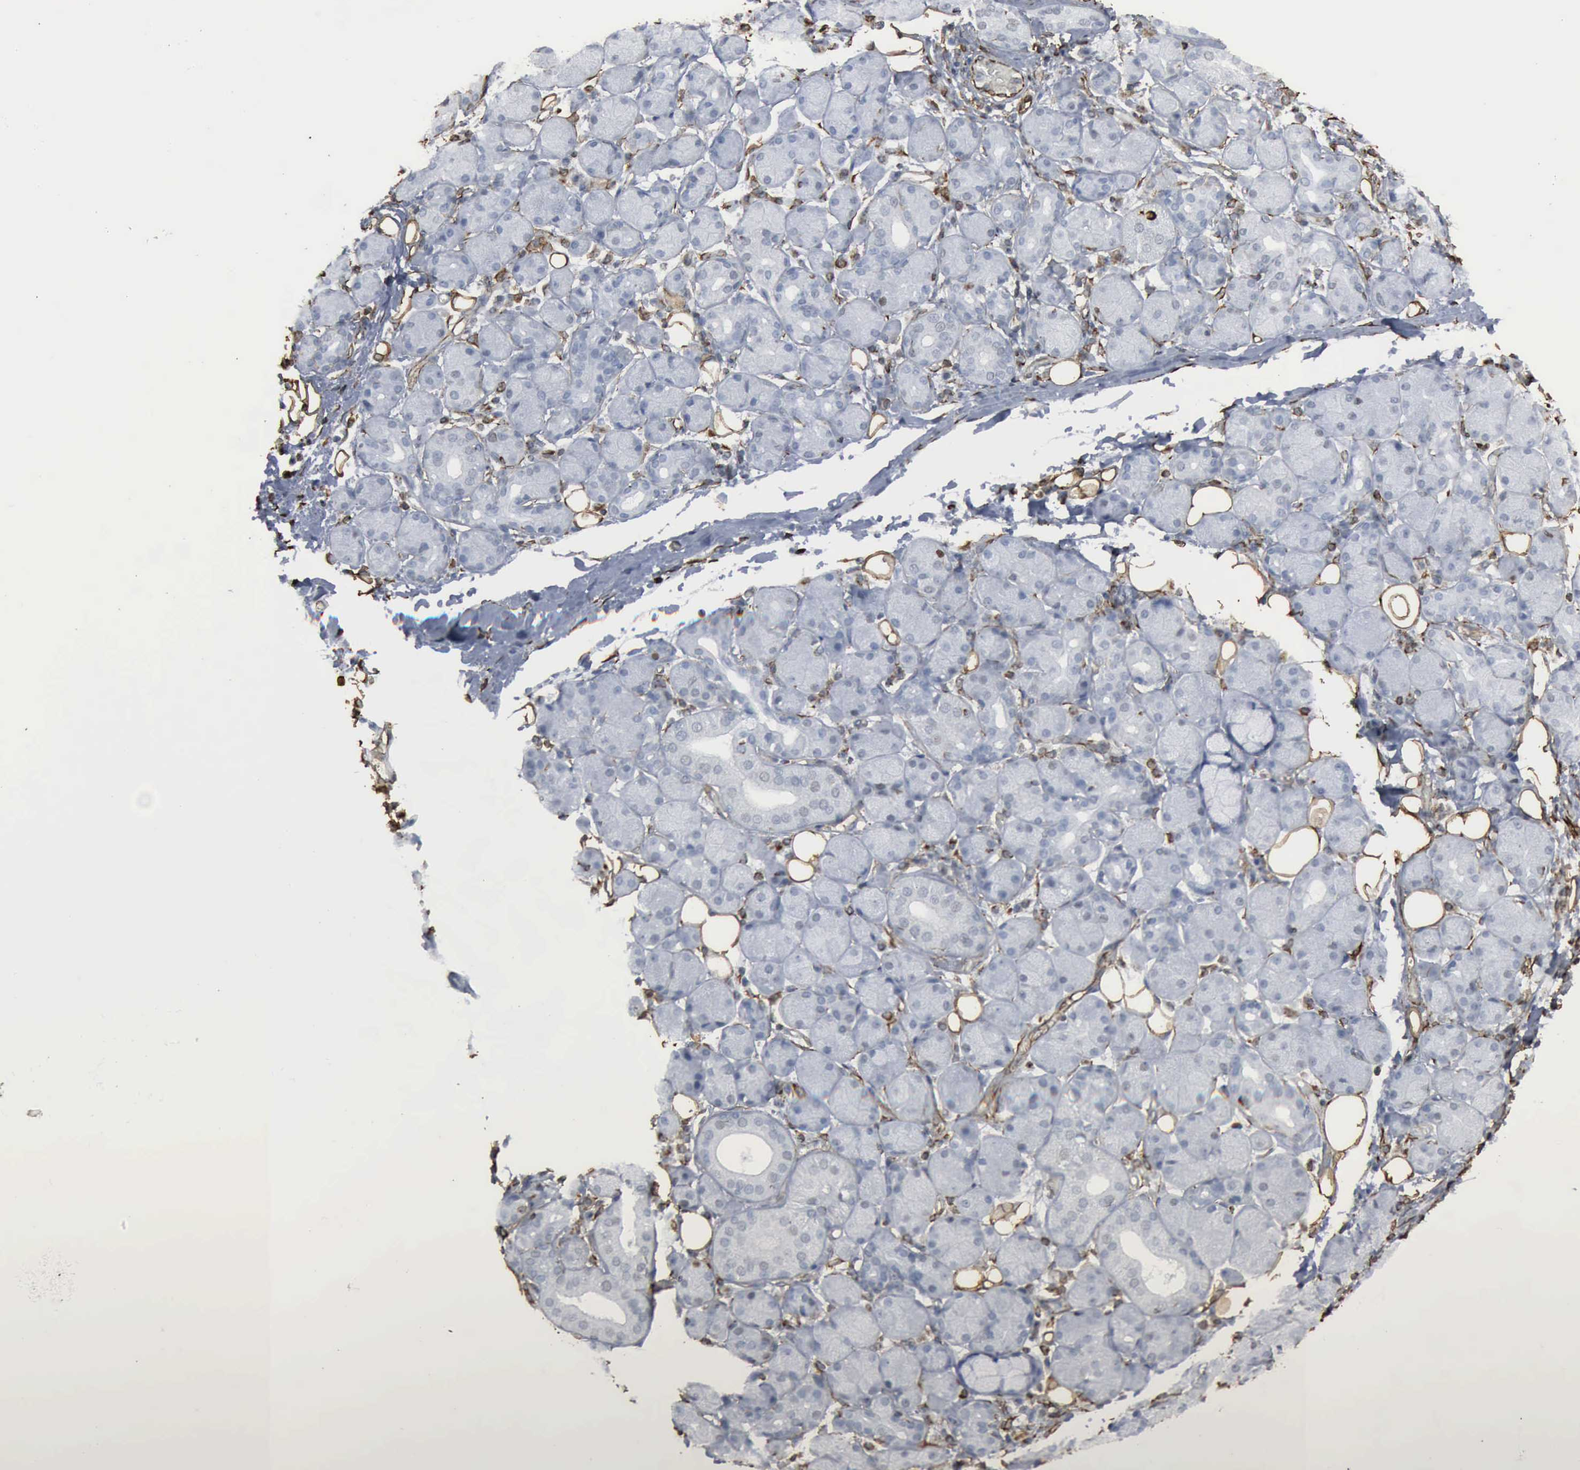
{"staining": {"intensity": "negative", "quantity": "none", "location": "none"}, "tissue": "salivary gland", "cell_type": "Glandular cells", "image_type": "normal", "snomed": [{"axis": "morphology", "description": "Normal tissue, NOS"}, {"axis": "topography", "description": "Salivary gland"}, {"axis": "topography", "description": "Peripheral nerve tissue"}], "caption": "An immunohistochemistry image of normal salivary gland is shown. There is no staining in glandular cells of salivary gland. The staining was performed using DAB (3,3'-diaminobenzidine) to visualize the protein expression in brown, while the nuclei were stained in blue with hematoxylin (Magnification: 20x).", "gene": "CCNE1", "patient": {"sex": "male", "age": 62}}